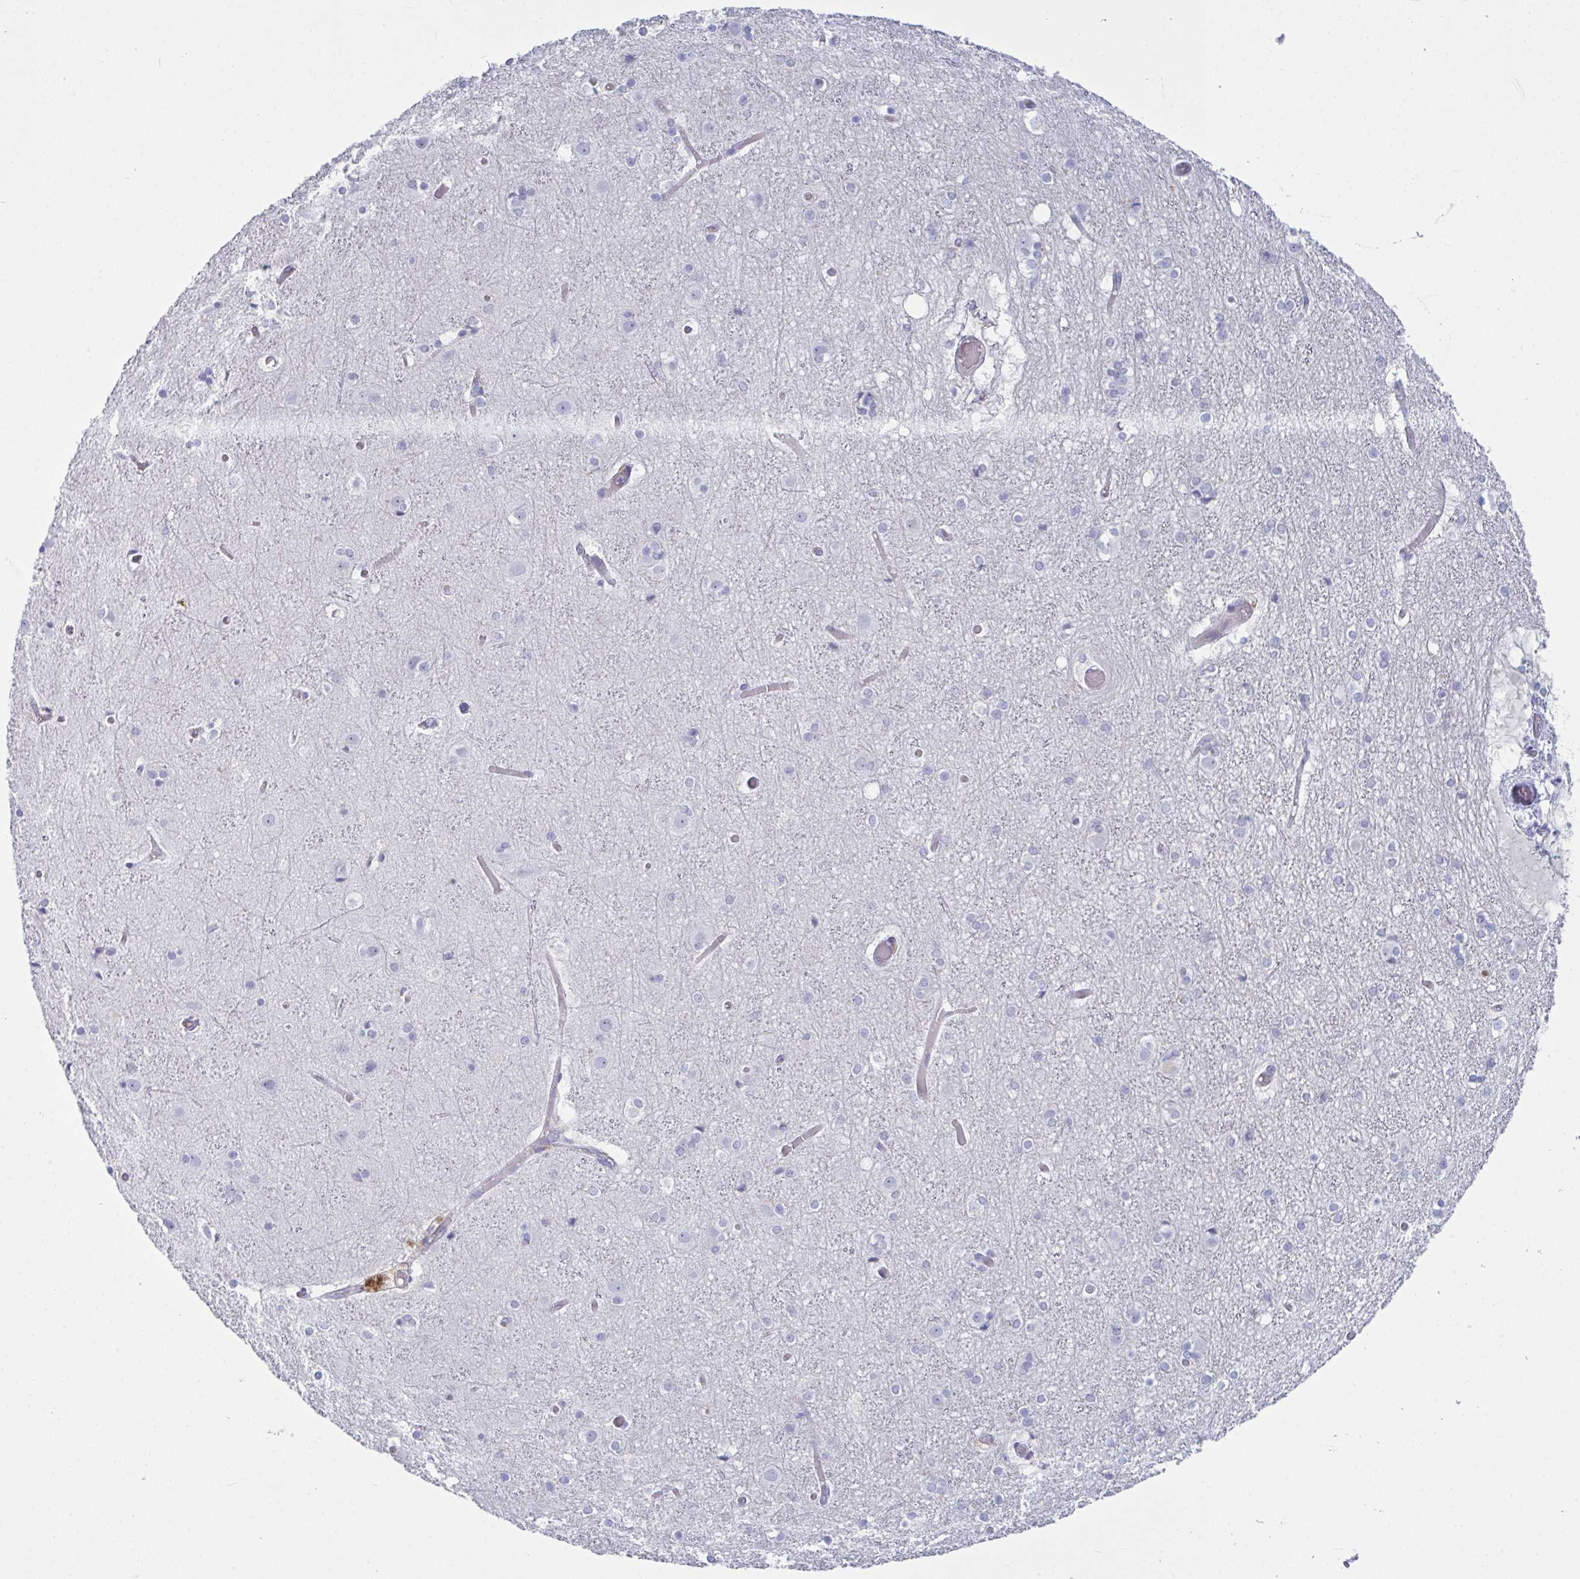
{"staining": {"intensity": "negative", "quantity": "none", "location": "none"}, "tissue": "cerebral cortex", "cell_type": "Endothelial cells", "image_type": "normal", "snomed": [{"axis": "morphology", "description": "Normal tissue, NOS"}, {"axis": "topography", "description": "Cerebral cortex"}], "caption": "A micrograph of cerebral cortex stained for a protein demonstrates no brown staining in endothelial cells.", "gene": "SERPINB10", "patient": {"sex": "female", "age": 52}}